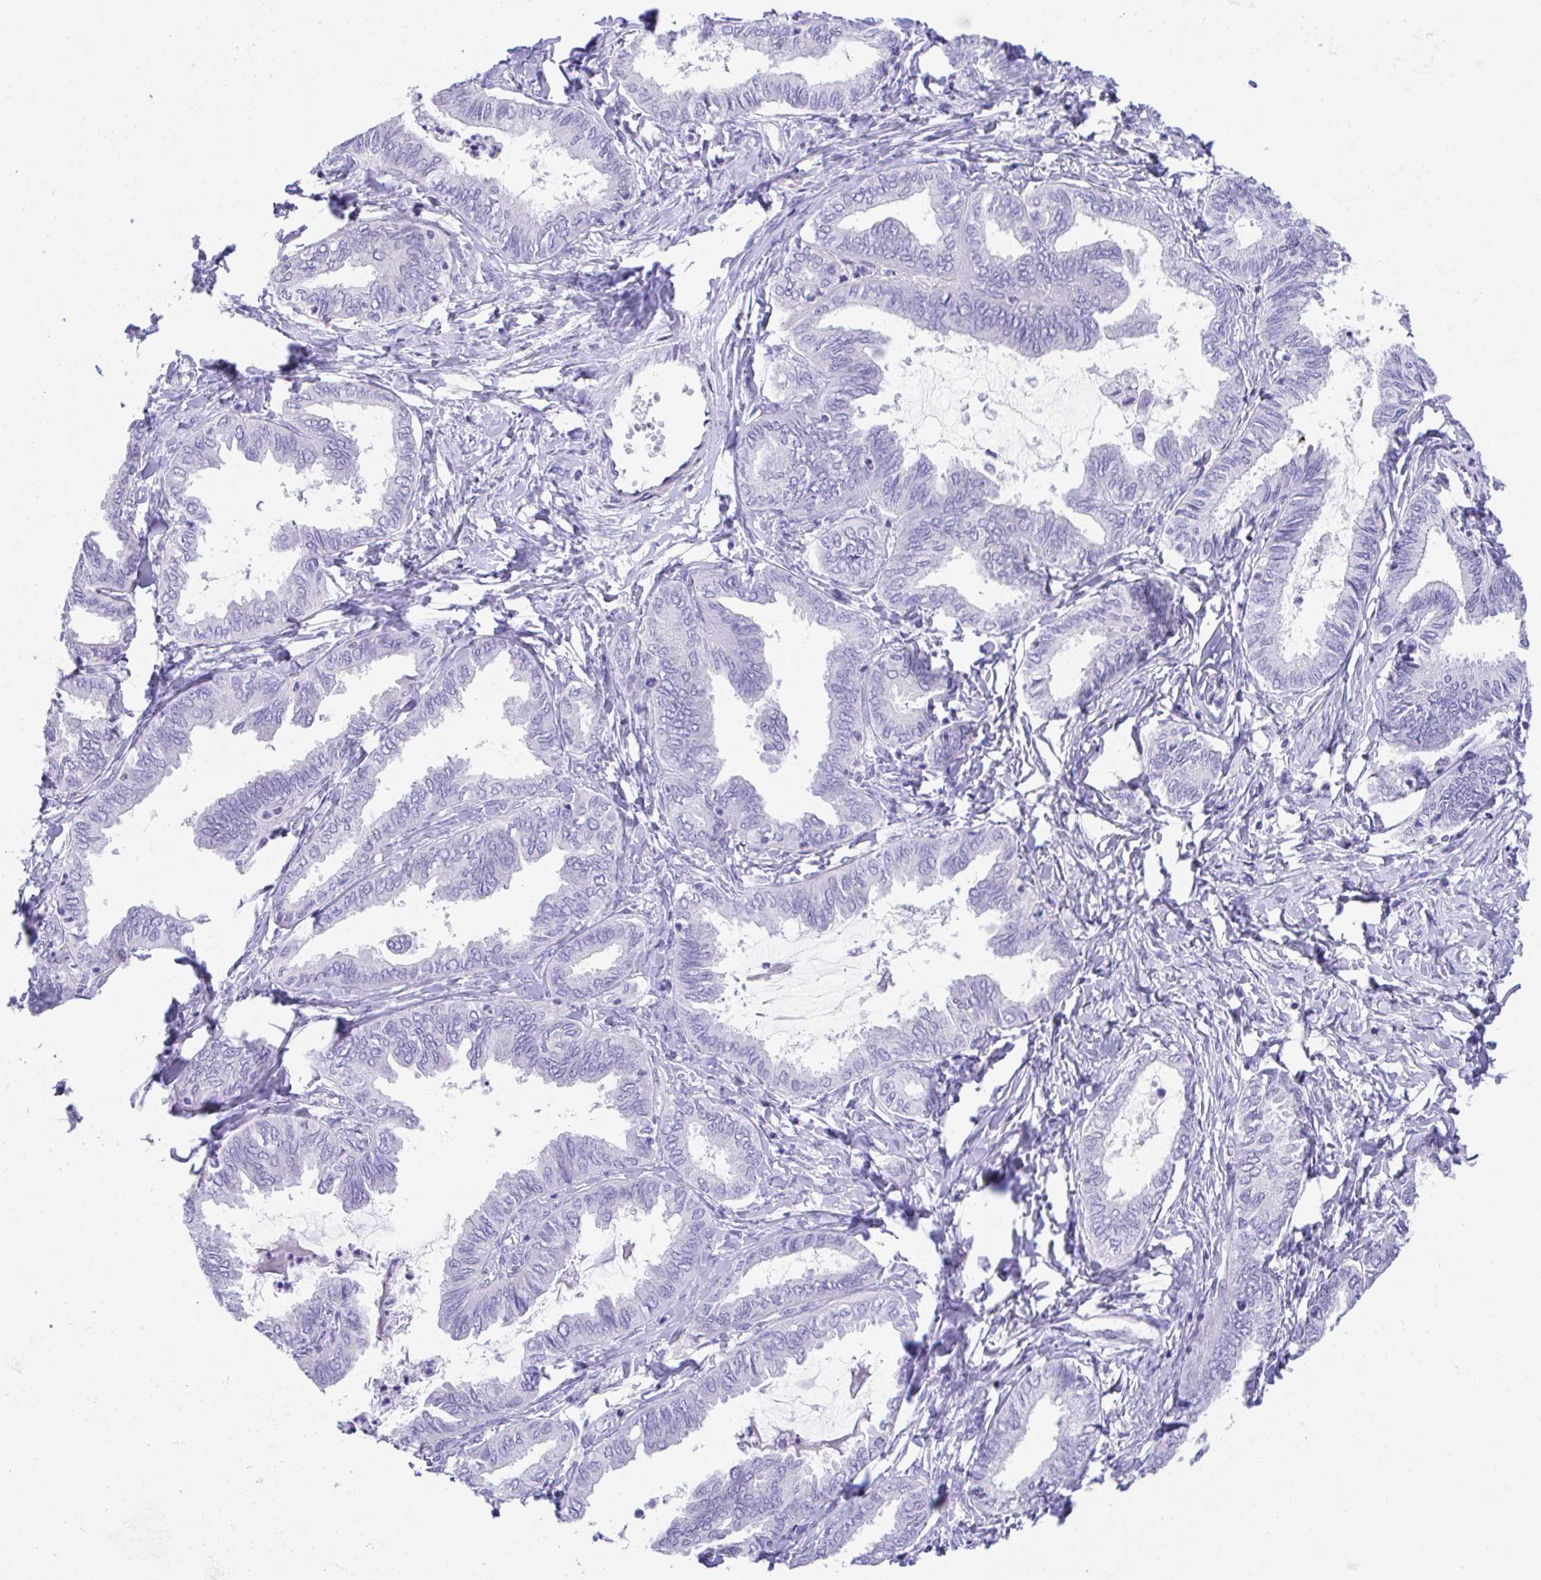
{"staining": {"intensity": "negative", "quantity": "none", "location": "none"}, "tissue": "ovarian cancer", "cell_type": "Tumor cells", "image_type": "cancer", "snomed": [{"axis": "morphology", "description": "Carcinoma, endometroid"}, {"axis": "topography", "description": "Ovary"}], "caption": "There is no significant expression in tumor cells of endometroid carcinoma (ovarian). (DAB immunohistochemistry (IHC) with hematoxylin counter stain).", "gene": "SLC16A6", "patient": {"sex": "female", "age": 70}}